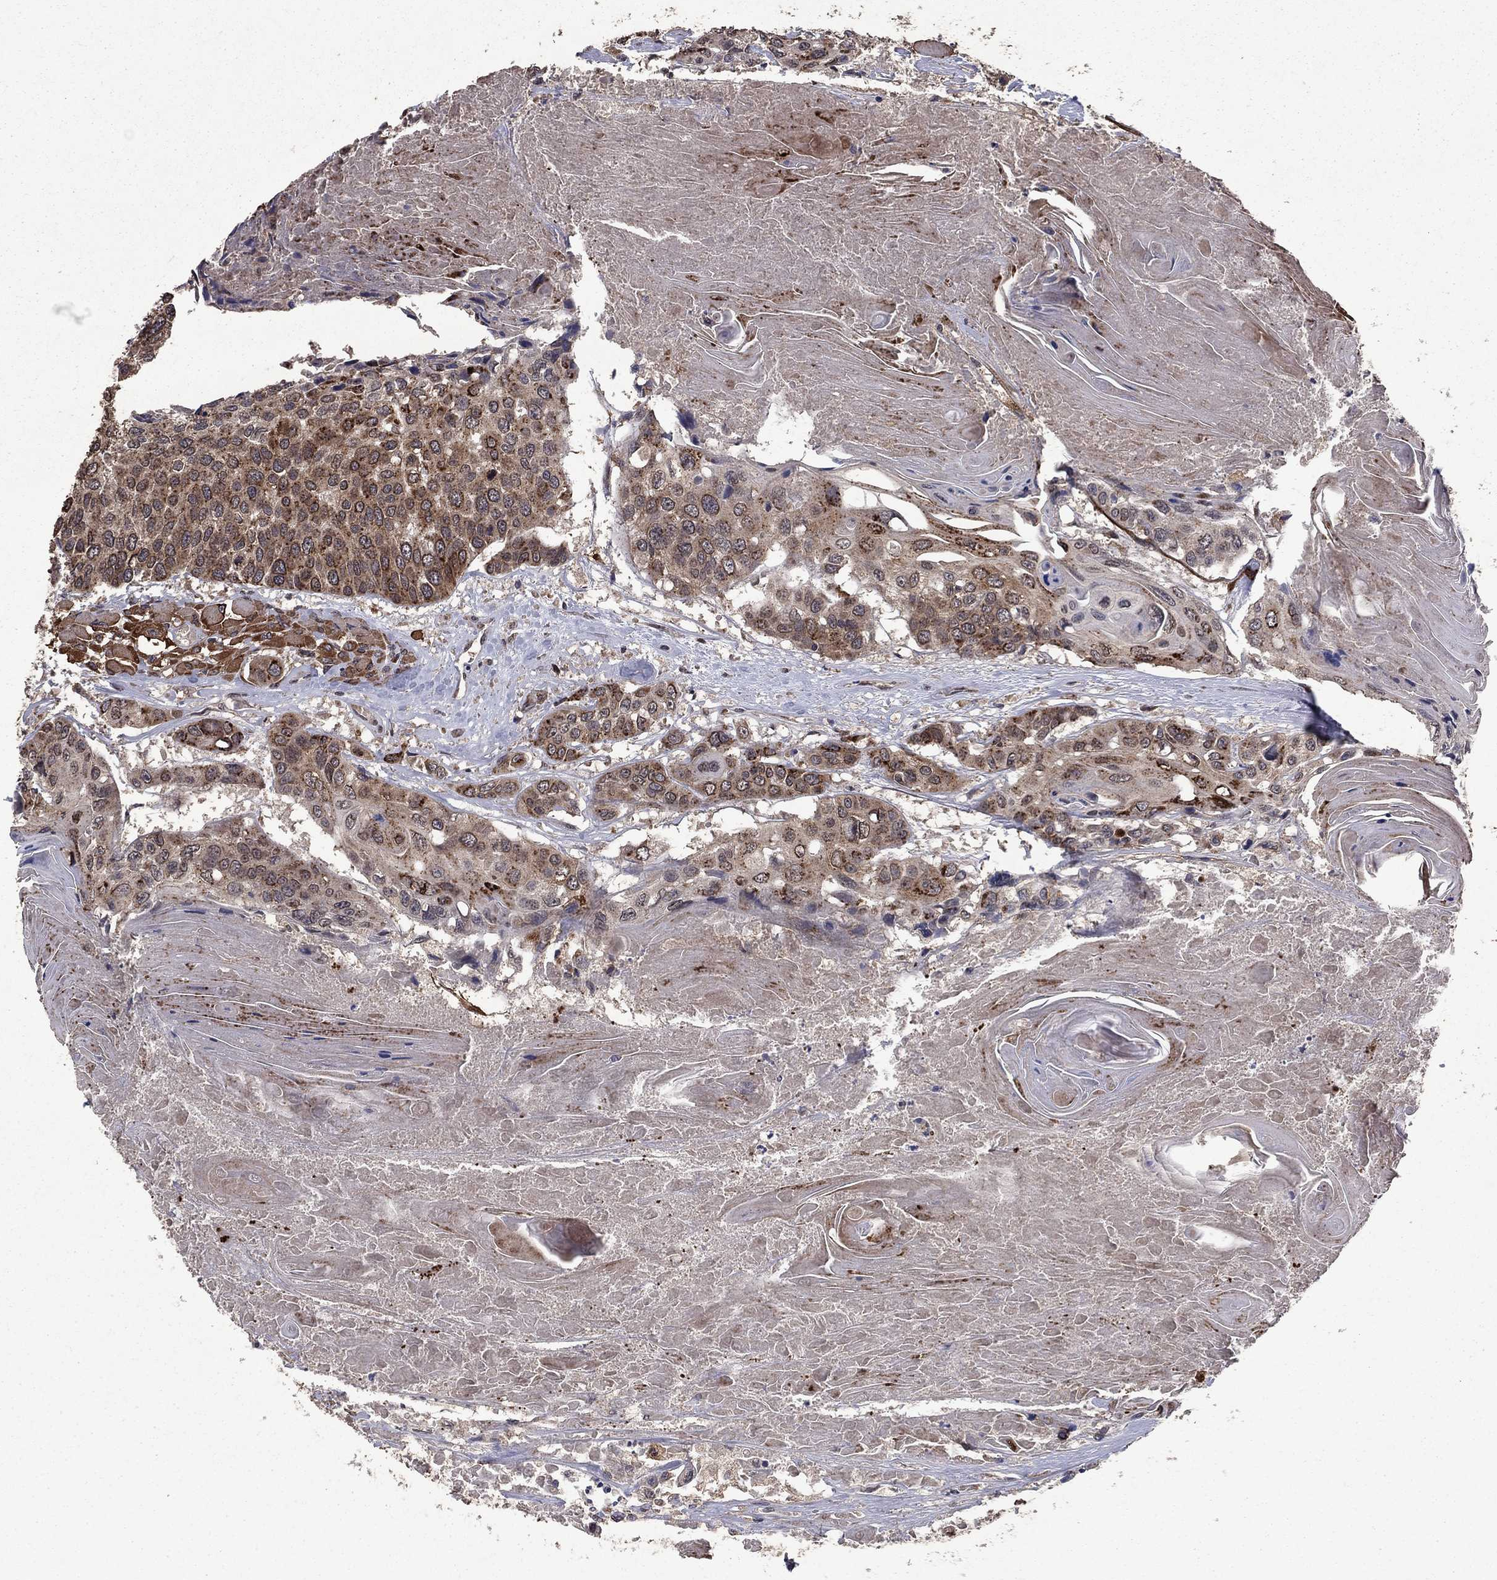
{"staining": {"intensity": "strong", "quantity": ">75%", "location": "cytoplasmic/membranous"}, "tissue": "head and neck cancer", "cell_type": "Tumor cells", "image_type": "cancer", "snomed": [{"axis": "morphology", "description": "Squamous cell carcinoma, NOS"}, {"axis": "topography", "description": "Oral tissue"}, {"axis": "topography", "description": "Head-Neck"}], "caption": "Head and neck cancer (squamous cell carcinoma) stained with immunohistochemistry exhibits strong cytoplasmic/membranous staining in about >75% of tumor cells.", "gene": "DHRS1", "patient": {"sex": "male", "age": 56}}